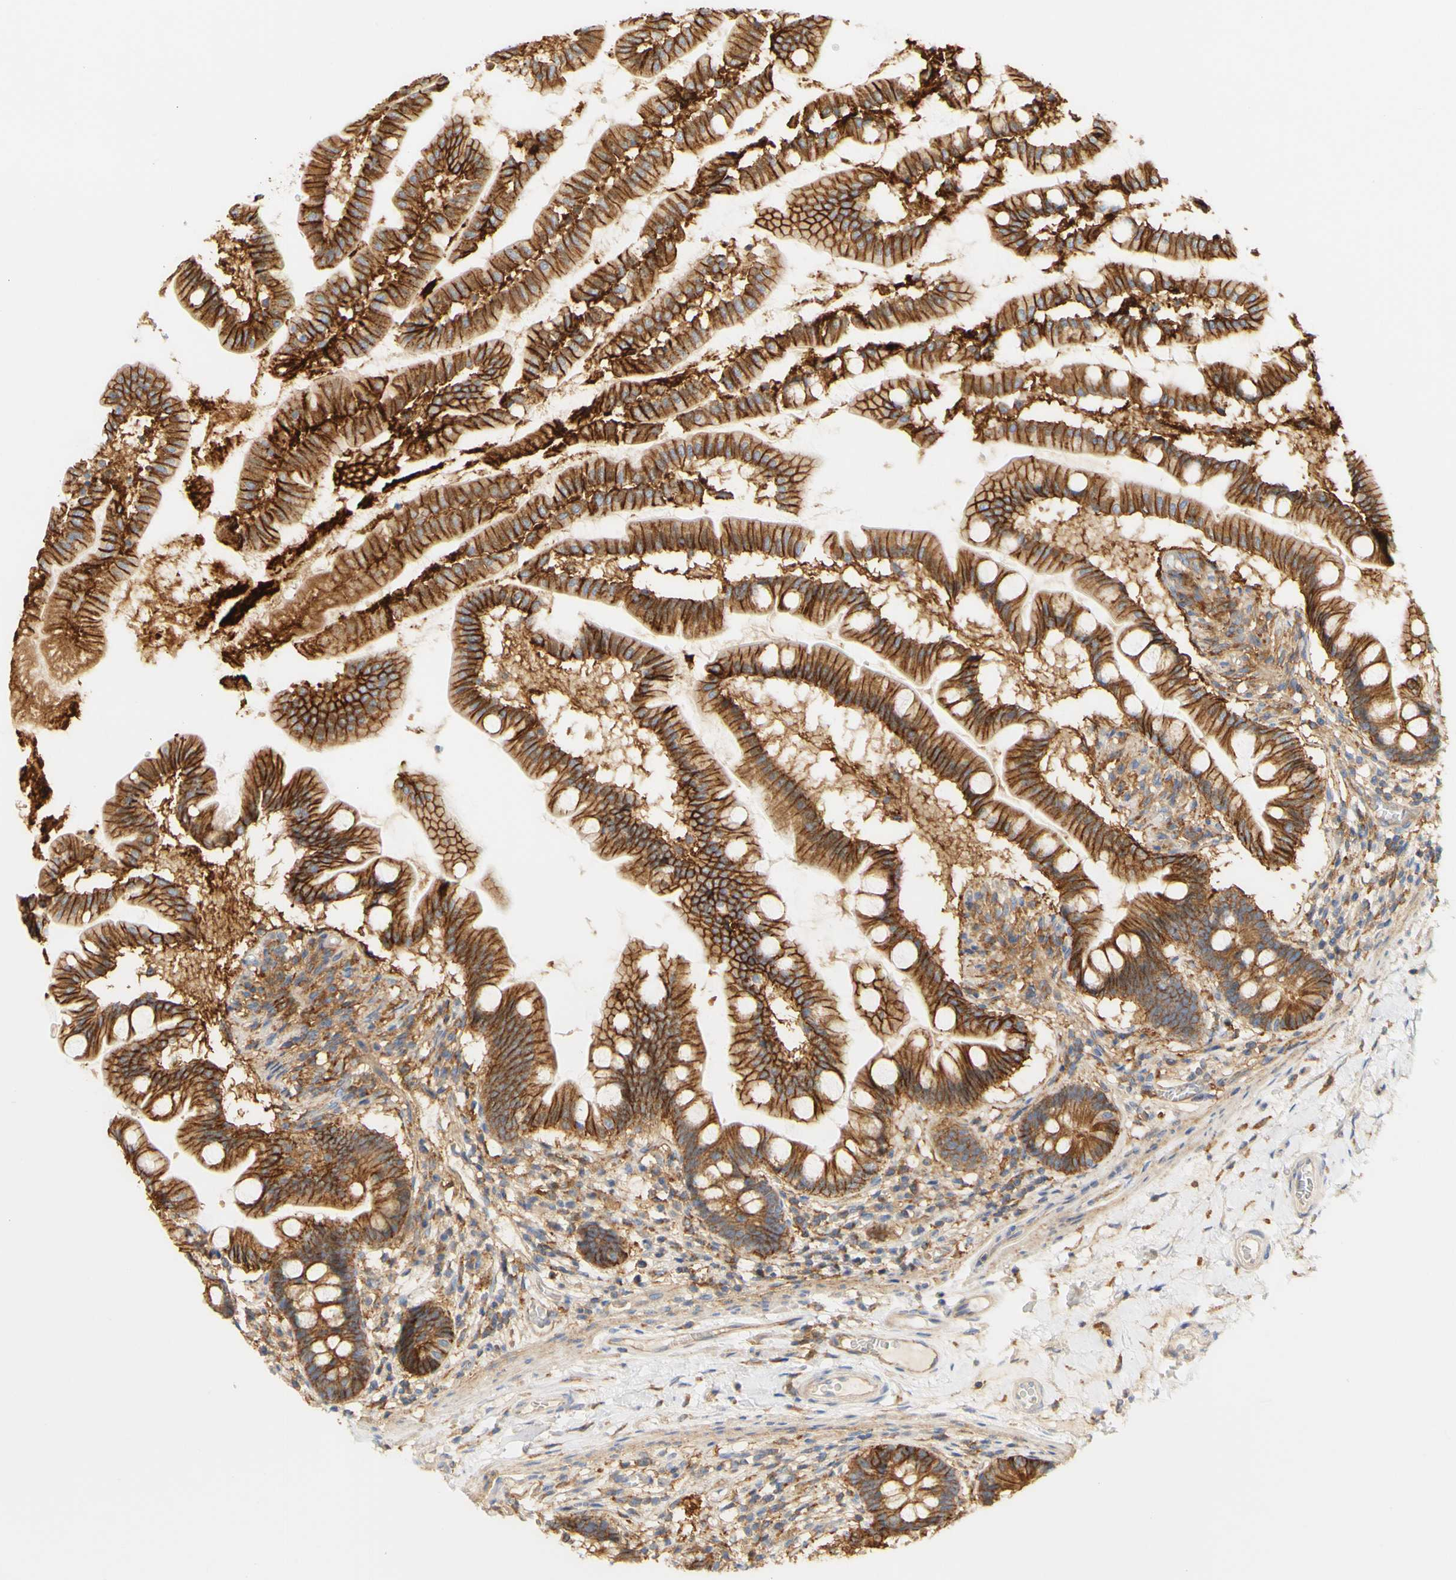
{"staining": {"intensity": "strong", "quantity": ">75%", "location": "cytoplasmic/membranous"}, "tissue": "small intestine", "cell_type": "Glandular cells", "image_type": "normal", "snomed": [{"axis": "morphology", "description": "Normal tissue, NOS"}, {"axis": "topography", "description": "Small intestine"}], "caption": "DAB (3,3'-diaminobenzidine) immunohistochemical staining of unremarkable human small intestine shows strong cytoplasmic/membranous protein staining in approximately >75% of glandular cells. (brown staining indicates protein expression, while blue staining denotes nuclei).", "gene": "PCDH7", "patient": {"sex": "female", "age": 56}}